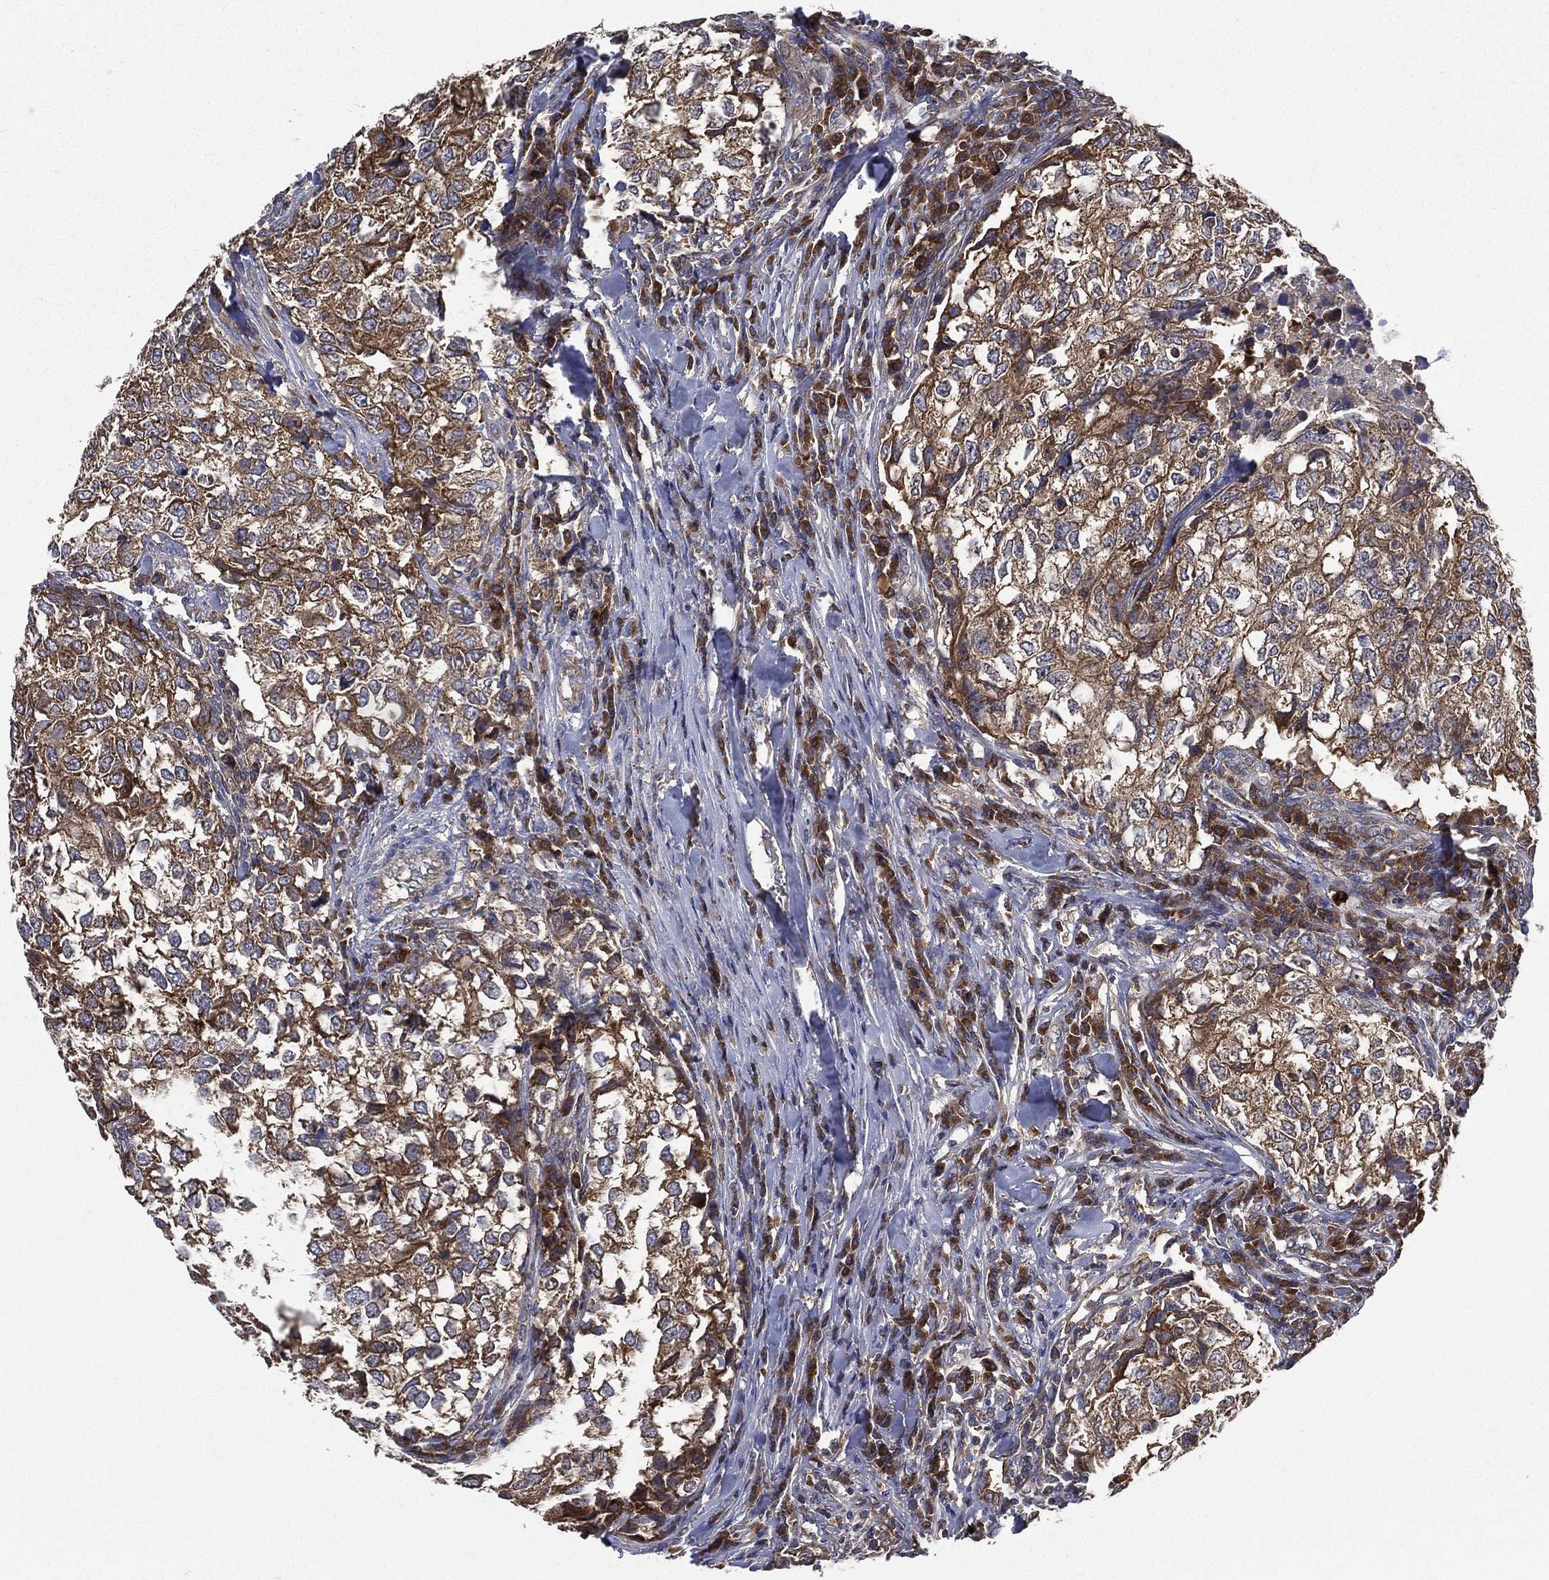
{"staining": {"intensity": "strong", "quantity": "25%-75%", "location": "cytoplasmic/membranous"}, "tissue": "breast cancer", "cell_type": "Tumor cells", "image_type": "cancer", "snomed": [{"axis": "morphology", "description": "Duct carcinoma"}, {"axis": "topography", "description": "Breast"}], "caption": "Immunohistochemical staining of human breast cancer (invasive ductal carcinoma) displays high levels of strong cytoplasmic/membranous positivity in approximately 25%-75% of tumor cells.", "gene": "SMPD3", "patient": {"sex": "female", "age": 30}}